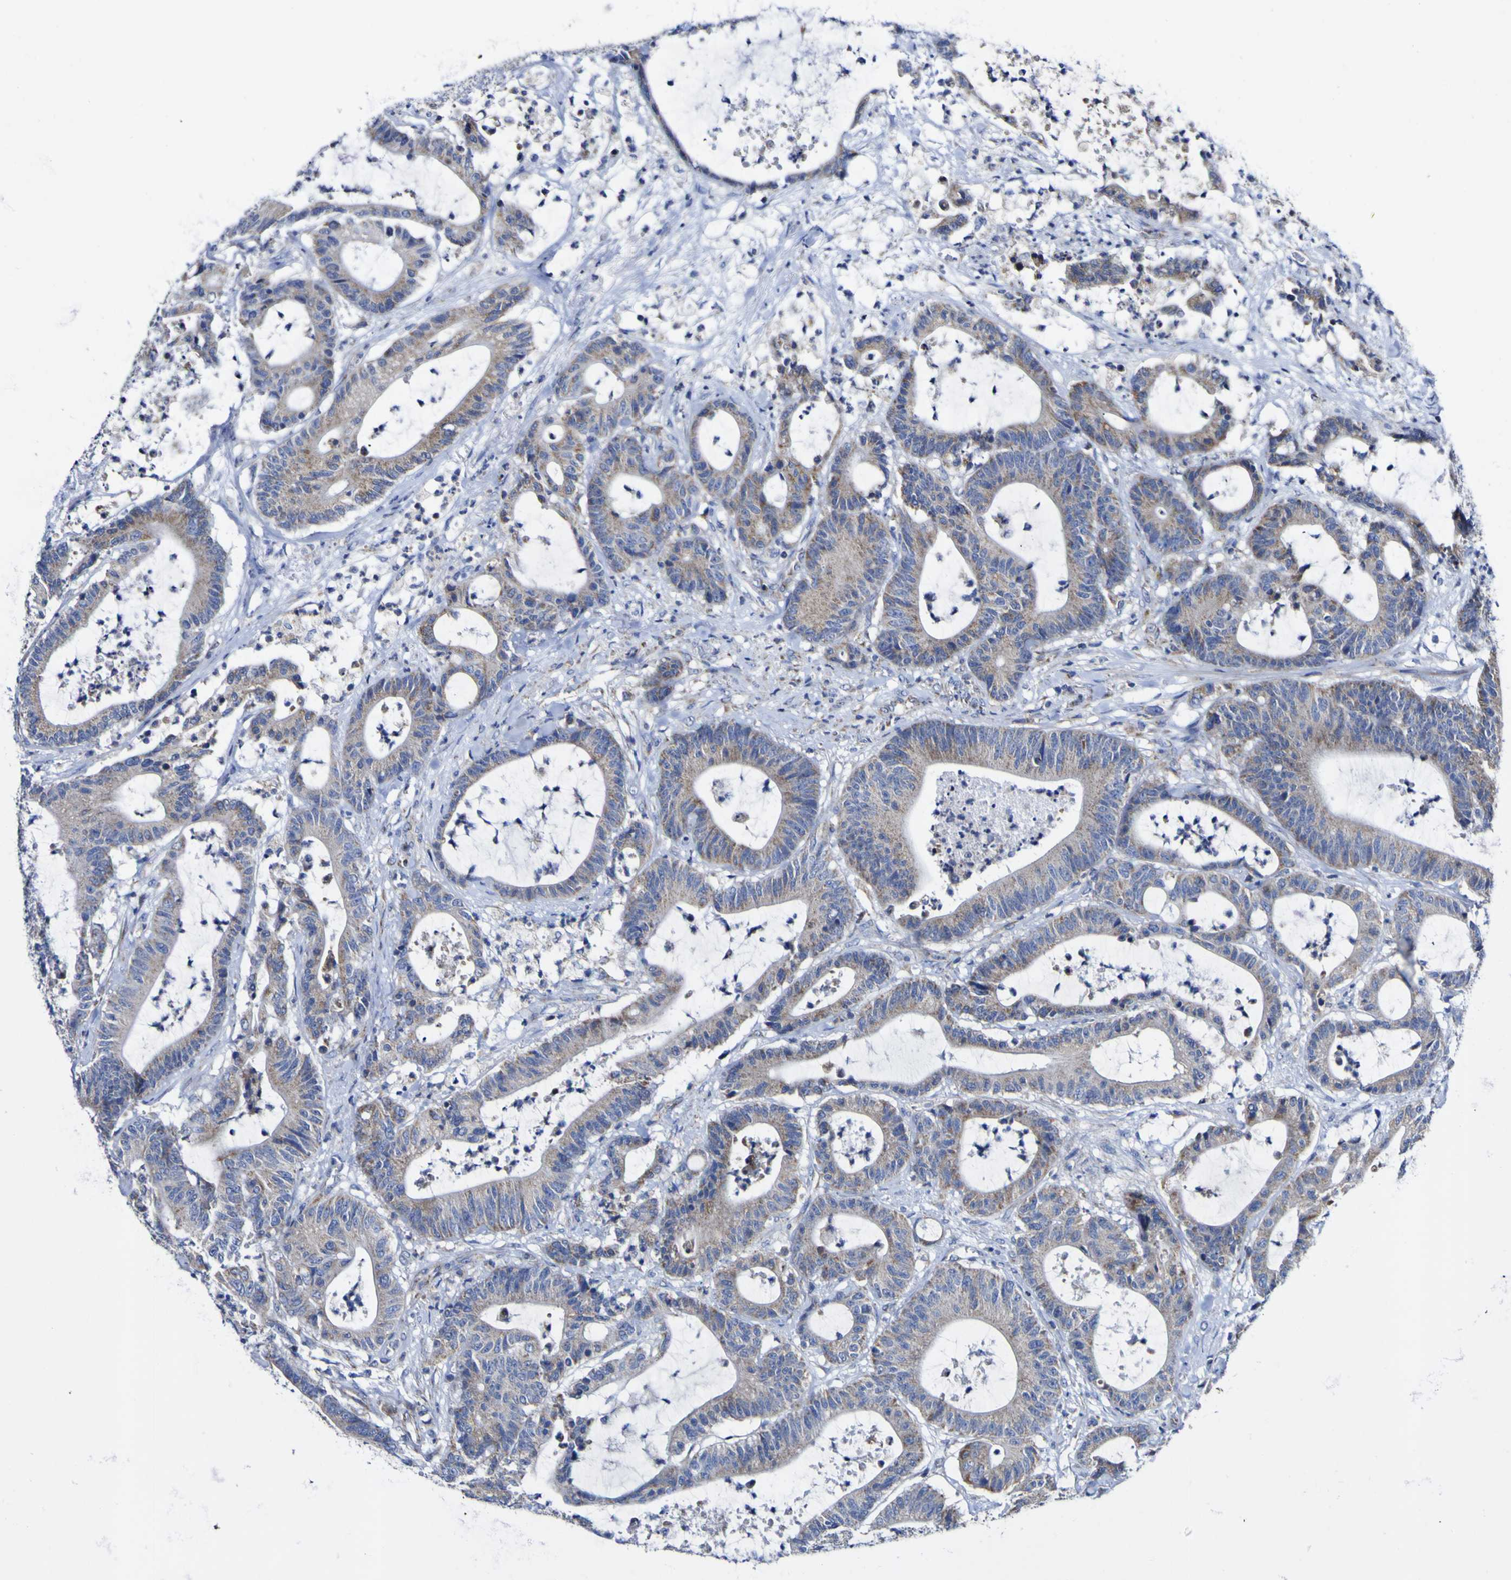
{"staining": {"intensity": "moderate", "quantity": ">75%", "location": "cytoplasmic/membranous"}, "tissue": "colorectal cancer", "cell_type": "Tumor cells", "image_type": "cancer", "snomed": [{"axis": "morphology", "description": "Adenocarcinoma, NOS"}, {"axis": "topography", "description": "Colon"}], "caption": "The immunohistochemical stain shows moderate cytoplasmic/membranous positivity in tumor cells of adenocarcinoma (colorectal) tissue.", "gene": "CCDC90B", "patient": {"sex": "female", "age": 84}}